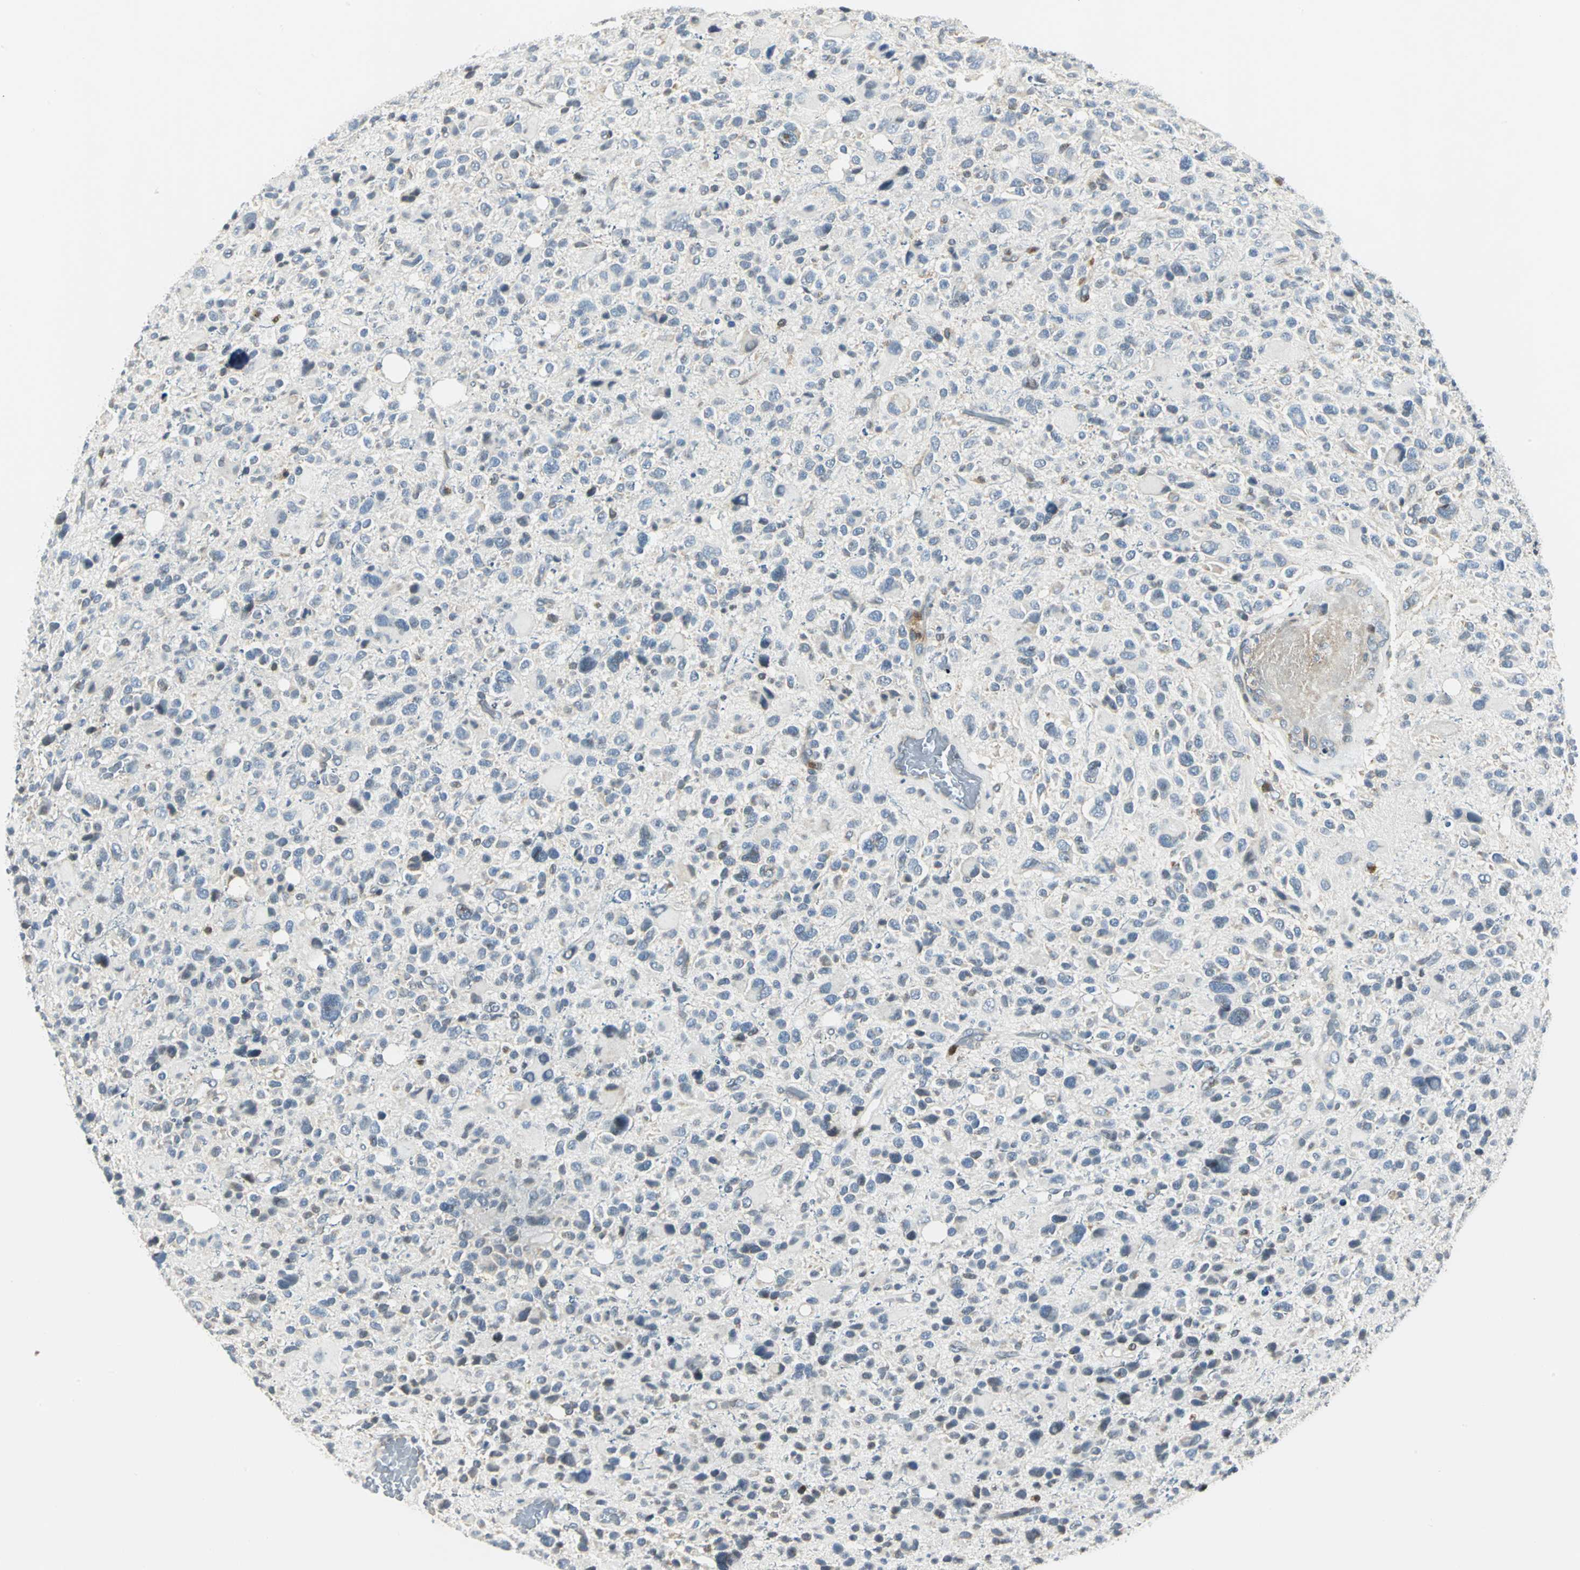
{"staining": {"intensity": "weak", "quantity": "<25%", "location": "cytoplasmic/membranous"}, "tissue": "glioma", "cell_type": "Tumor cells", "image_type": "cancer", "snomed": [{"axis": "morphology", "description": "Glioma, malignant, High grade"}, {"axis": "topography", "description": "Brain"}], "caption": "This is an immunohistochemistry image of glioma. There is no expression in tumor cells.", "gene": "USP40", "patient": {"sex": "male", "age": 48}}